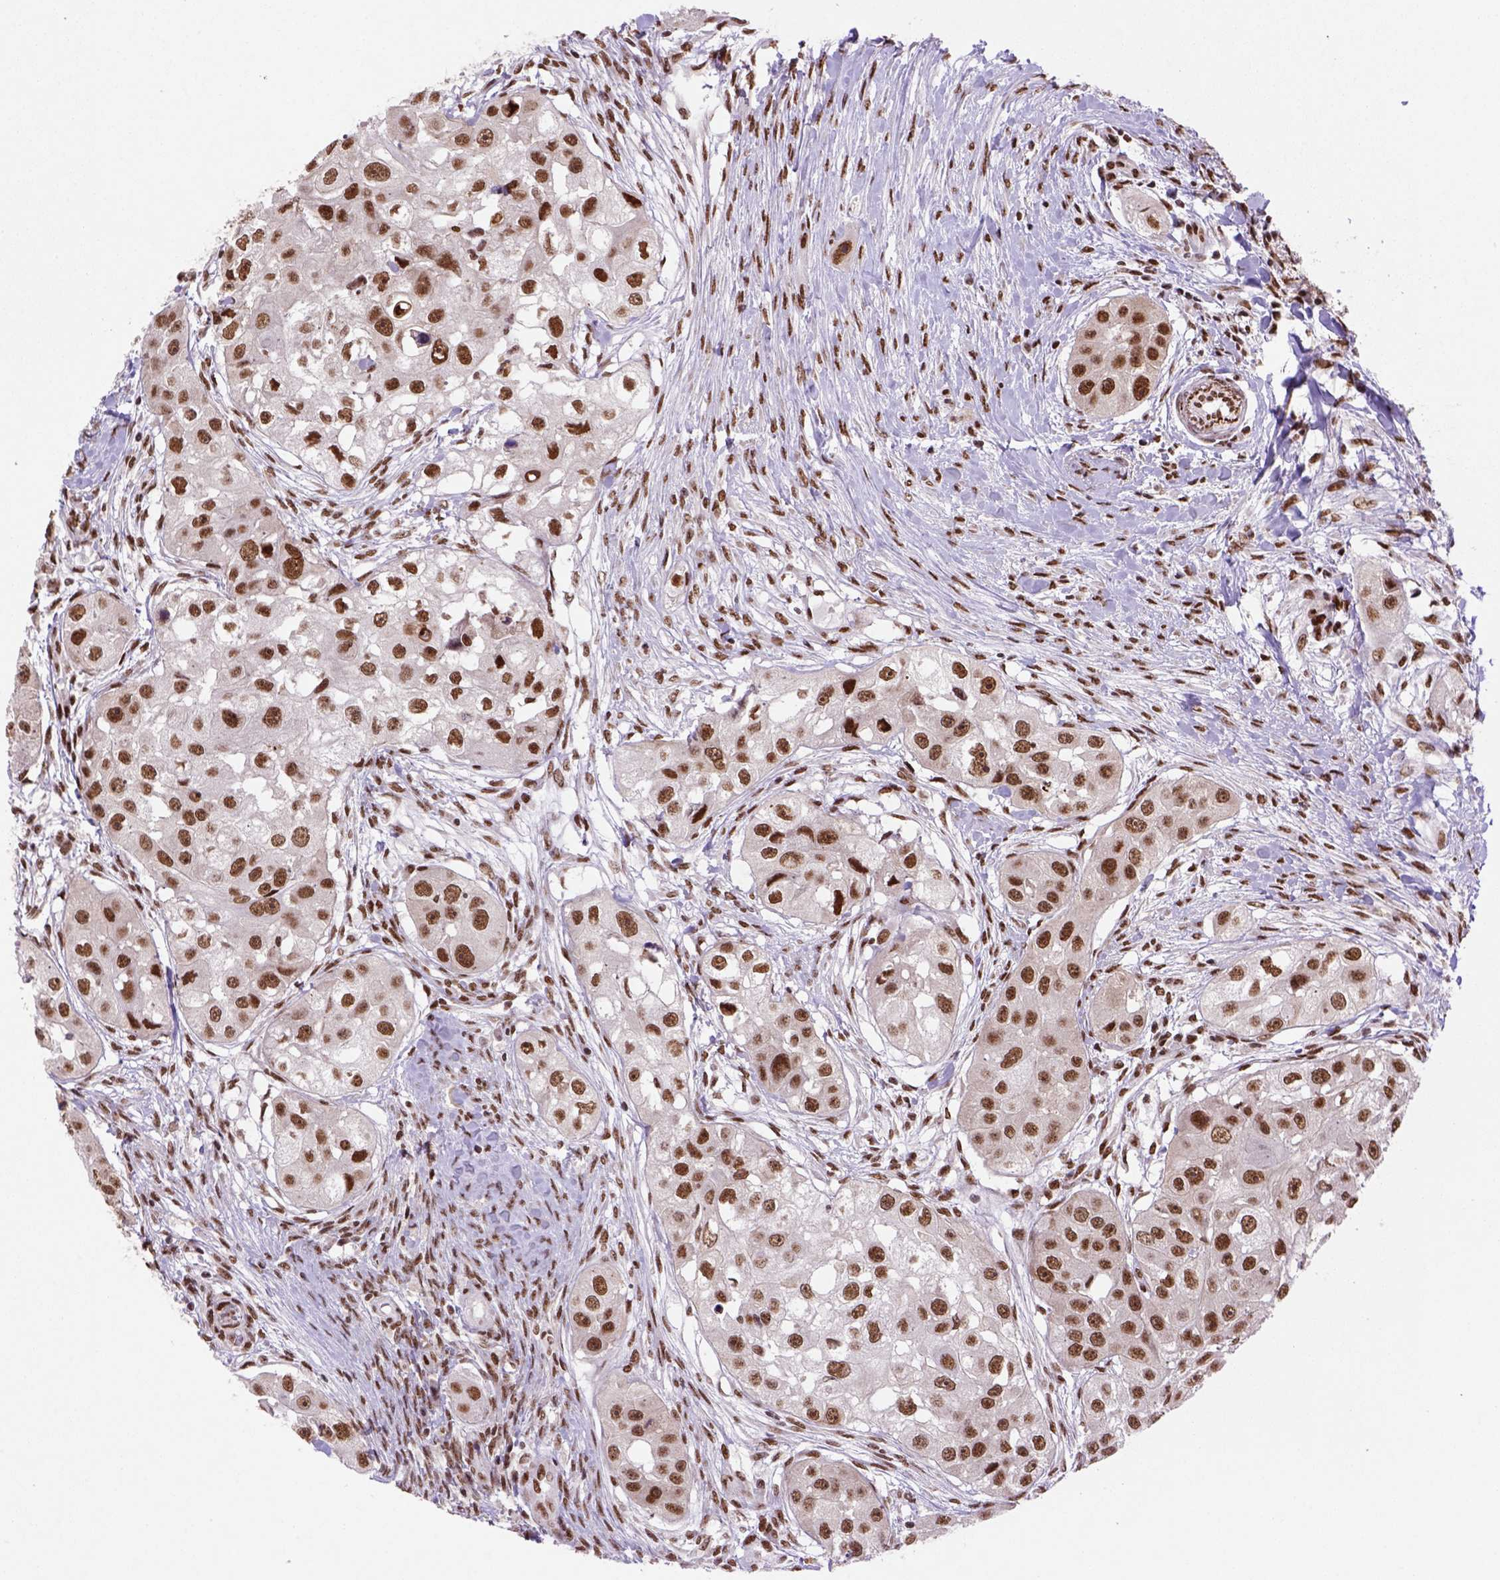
{"staining": {"intensity": "moderate", "quantity": ">75%", "location": "nuclear"}, "tissue": "head and neck cancer", "cell_type": "Tumor cells", "image_type": "cancer", "snomed": [{"axis": "morphology", "description": "Squamous cell carcinoma, NOS"}, {"axis": "topography", "description": "Head-Neck"}], "caption": "Head and neck cancer stained with DAB immunohistochemistry (IHC) demonstrates medium levels of moderate nuclear staining in about >75% of tumor cells.", "gene": "NSMCE2", "patient": {"sex": "male", "age": 51}}